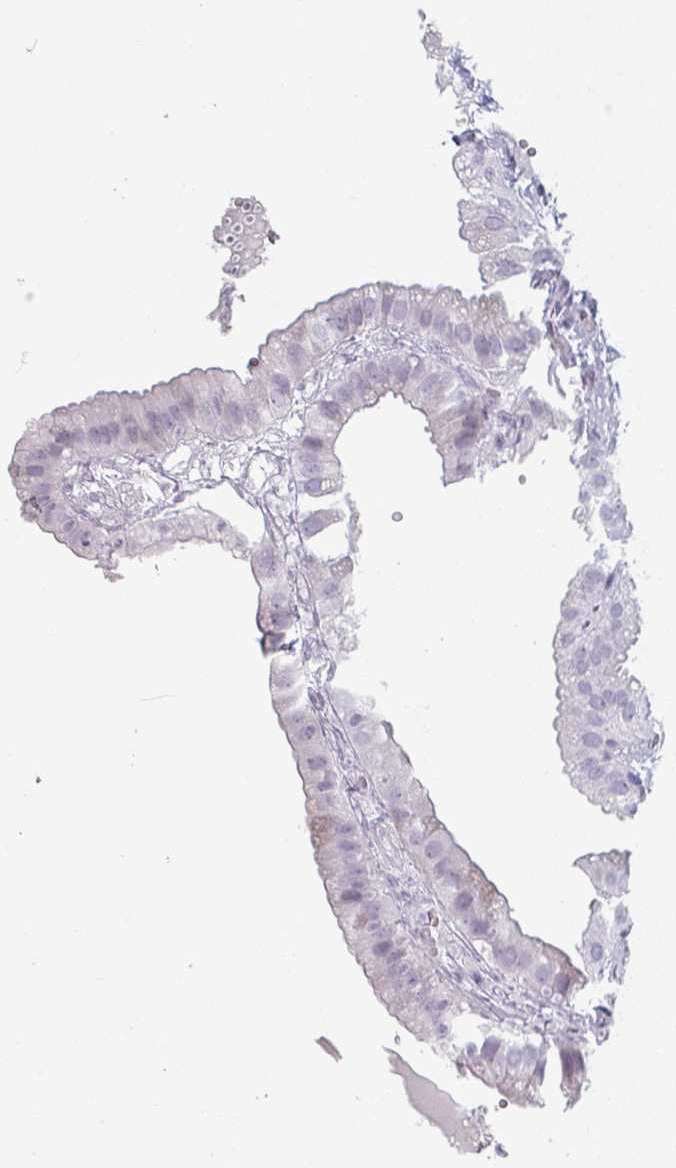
{"staining": {"intensity": "negative", "quantity": "none", "location": "none"}, "tissue": "gallbladder", "cell_type": "Glandular cells", "image_type": "normal", "snomed": [{"axis": "morphology", "description": "Normal tissue, NOS"}, {"axis": "topography", "description": "Gallbladder"}], "caption": "This is a image of IHC staining of unremarkable gallbladder, which shows no staining in glandular cells.", "gene": "SLC35G2", "patient": {"sex": "female", "age": 61}}